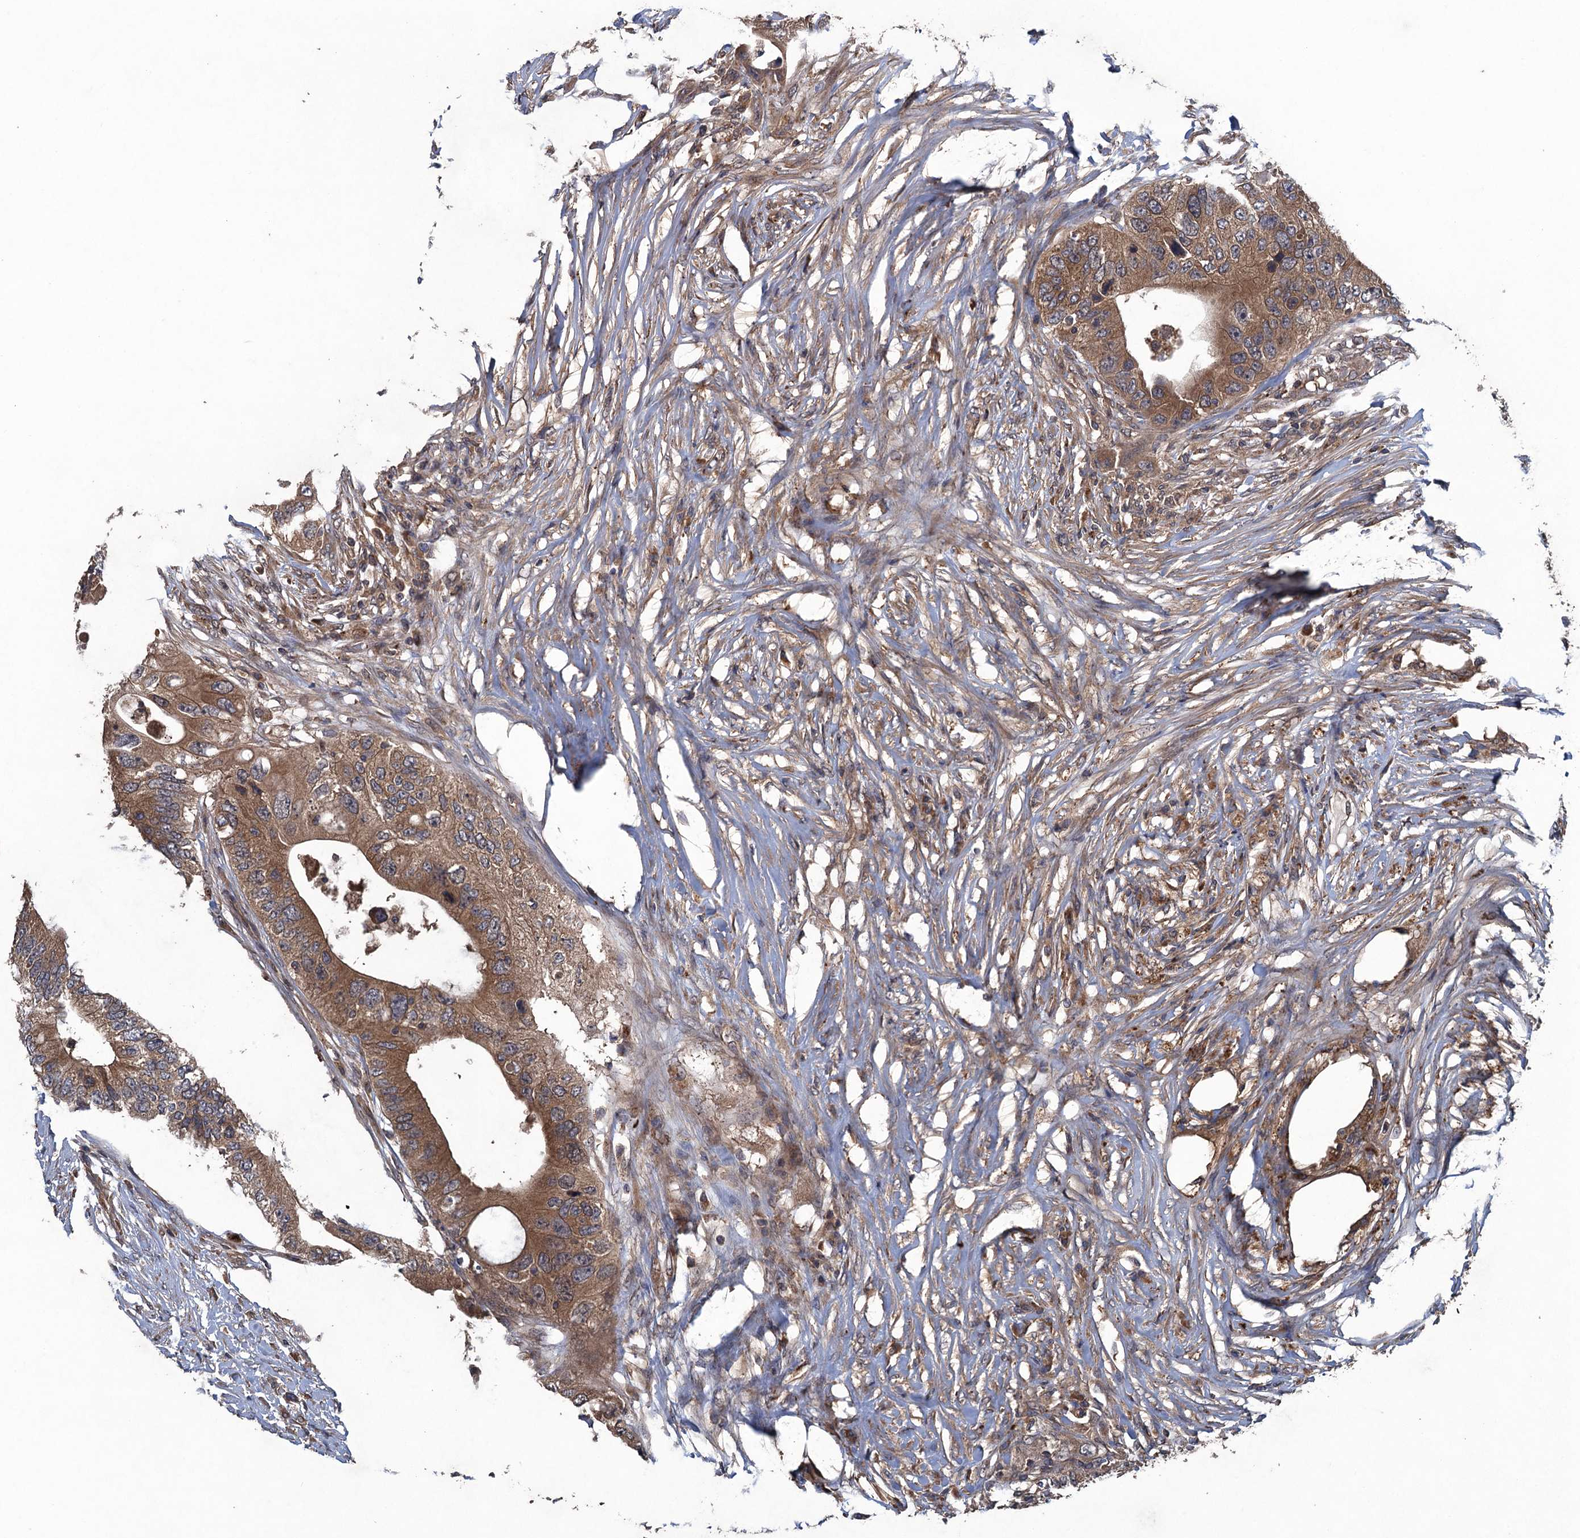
{"staining": {"intensity": "moderate", "quantity": ">75%", "location": "cytoplasmic/membranous"}, "tissue": "colorectal cancer", "cell_type": "Tumor cells", "image_type": "cancer", "snomed": [{"axis": "morphology", "description": "Adenocarcinoma, NOS"}, {"axis": "topography", "description": "Colon"}], "caption": "A histopathology image showing moderate cytoplasmic/membranous staining in approximately >75% of tumor cells in colorectal adenocarcinoma, as visualized by brown immunohistochemical staining.", "gene": "CNTN5", "patient": {"sex": "male", "age": 71}}